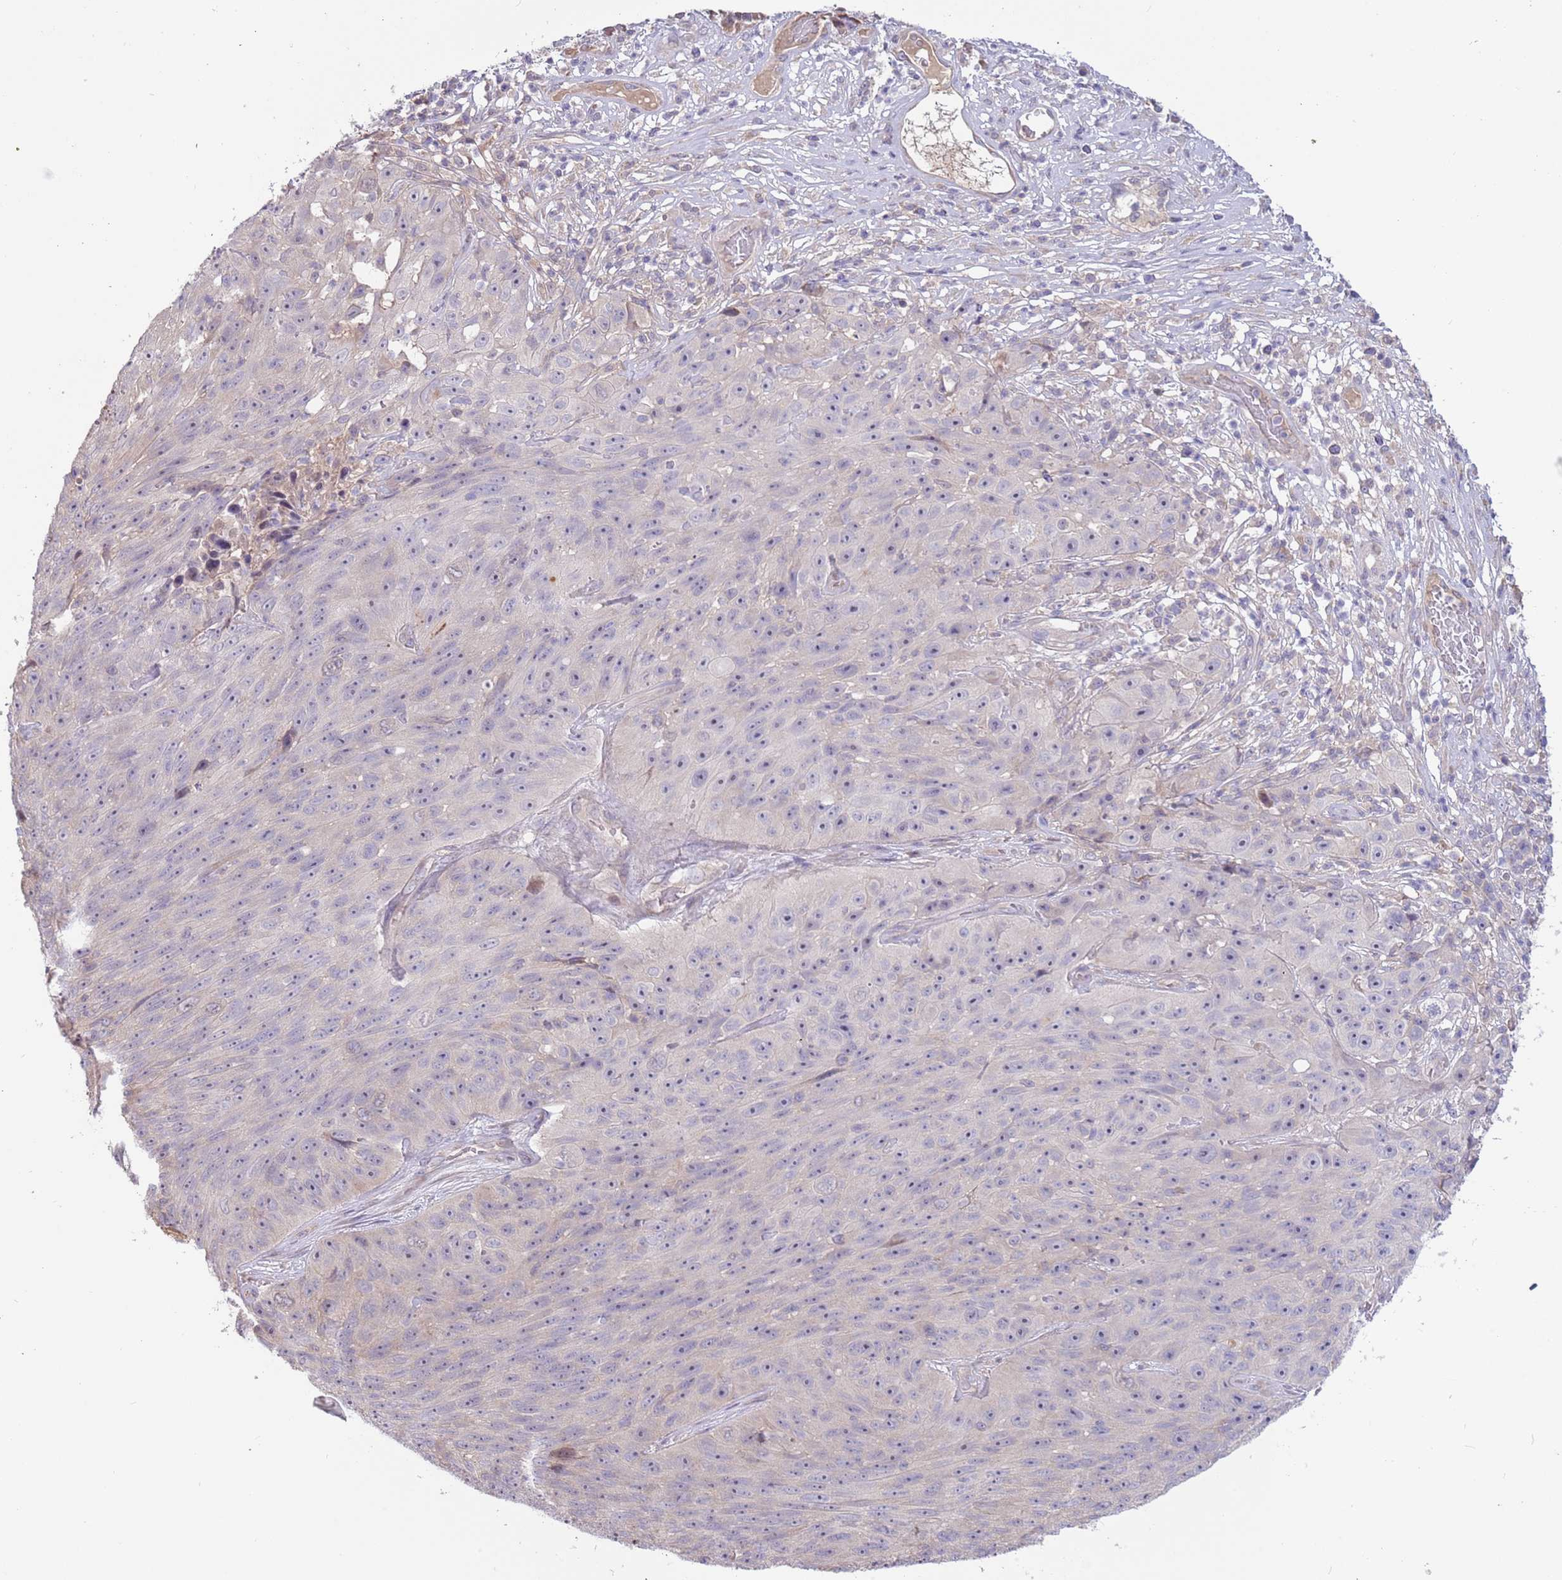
{"staining": {"intensity": "negative", "quantity": "none", "location": "none"}, "tissue": "skin cancer", "cell_type": "Tumor cells", "image_type": "cancer", "snomed": [{"axis": "morphology", "description": "Squamous cell carcinoma, NOS"}, {"axis": "topography", "description": "Skin"}], "caption": "The histopathology image reveals no significant positivity in tumor cells of skin cancer (squamous cell carcinoma).", "gene": "CABYR", "patient": {"sex": "female", "age": 87}}